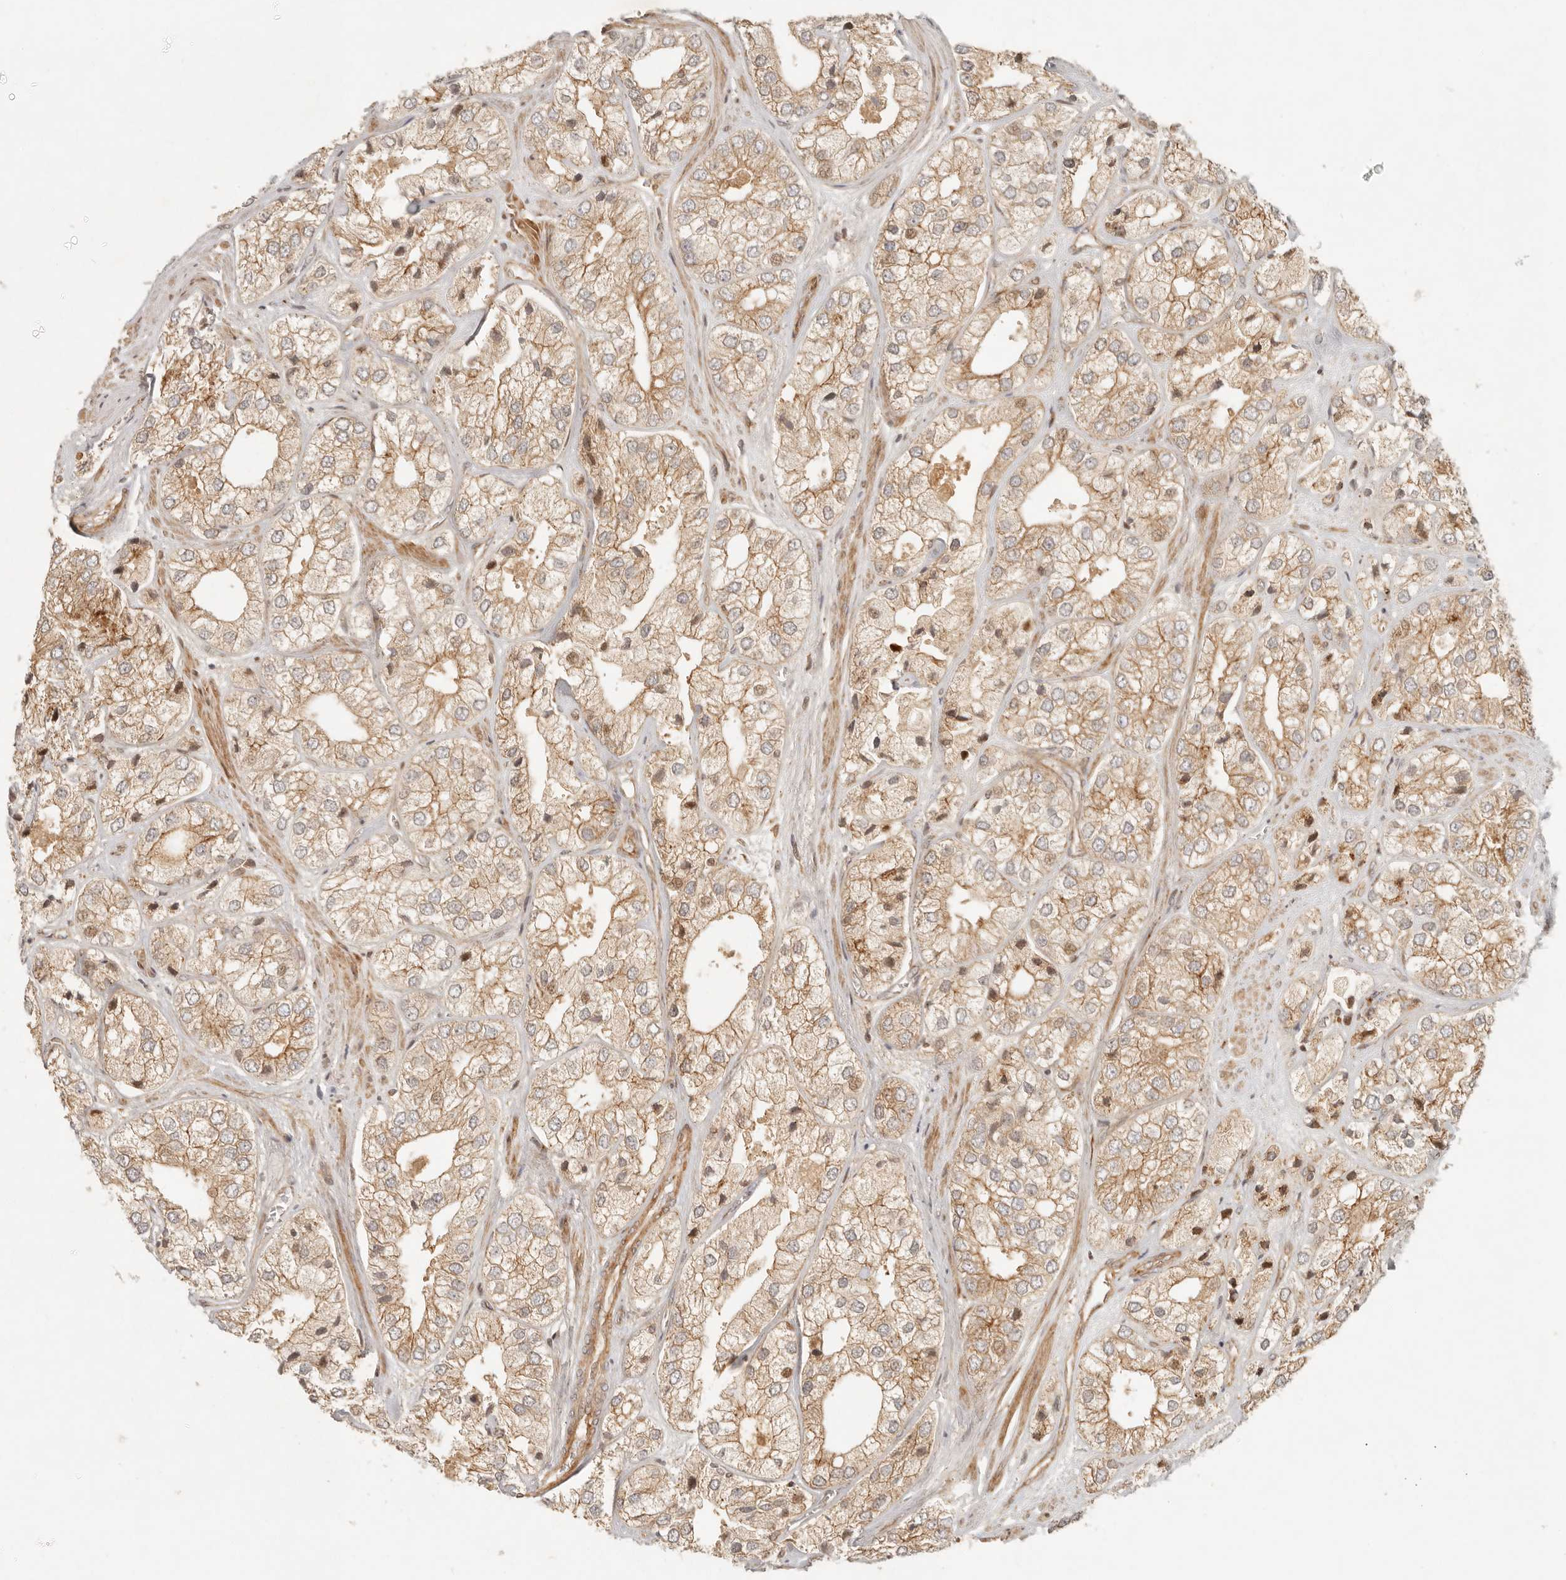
{"staining": {"intensity": "moderate", "quantity": ">75%", "location": "cytoplasmic/membranous"}, "tissue": "prostate cancer", "cell_type": "Tumor cells", "image_type": "cancer", "snomed": [{"axis": "morphology", "description": "Adenocarcinoma, High grade"}, {"axis": "topography", "description": "Prostate"}], "caption": "DAB (3,3'-diaminobenzidine) immunohistochemical staining of prostate cancer (adenocarcinoma (high-grade)) shows moderate cytoplasmic/membranous protein staining in about >75% of tumor cells. (Brightfield microscopy of DAB IHC at high magnification).", "gene": "KLHL38", "patient": {"sex": "male", "age": 50}}